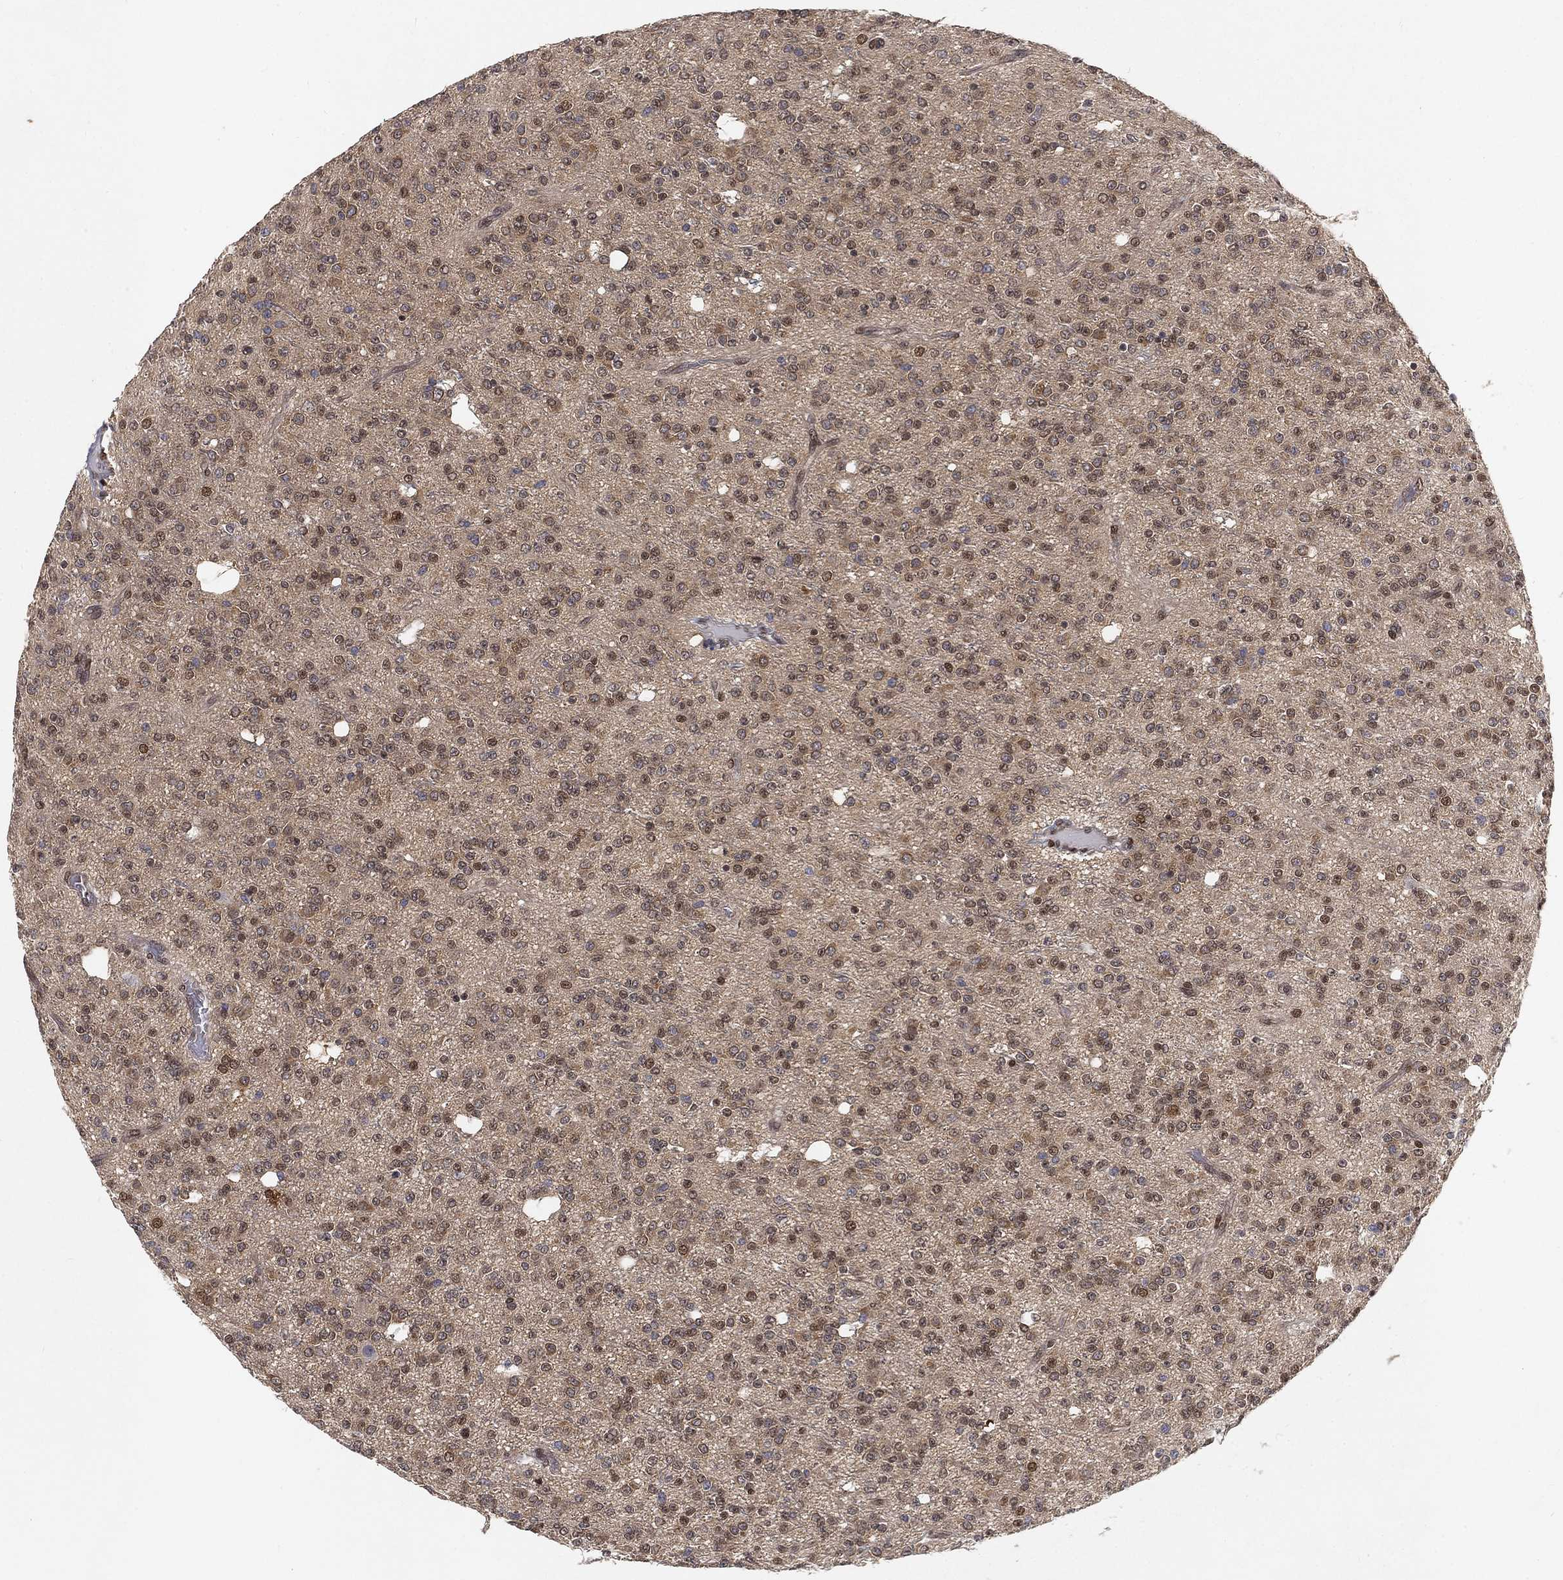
{"staining": {"intensity": "moderate", "quantity": "<25%", "location": "nuclear"}, "tissue": "glioma", "cell_type": "Tumor cells", "image_type": "cancer", "snomed": [{"axis": "morphology", "description": "Glioma, malignant, Low grade"}, {"axis": "topography", "description": "Brain"}], "caption": "IHC photomicrograph of neoplastic tissue: malignant low-grade glioma stained using IHC demonstrates low levels of moderate protein expression localized specifically in the nuclear of tumor cells, appearing as a nuclear brown color.", "gene": "CRTC3", "patient": {"sex": "male", "age": 27}}